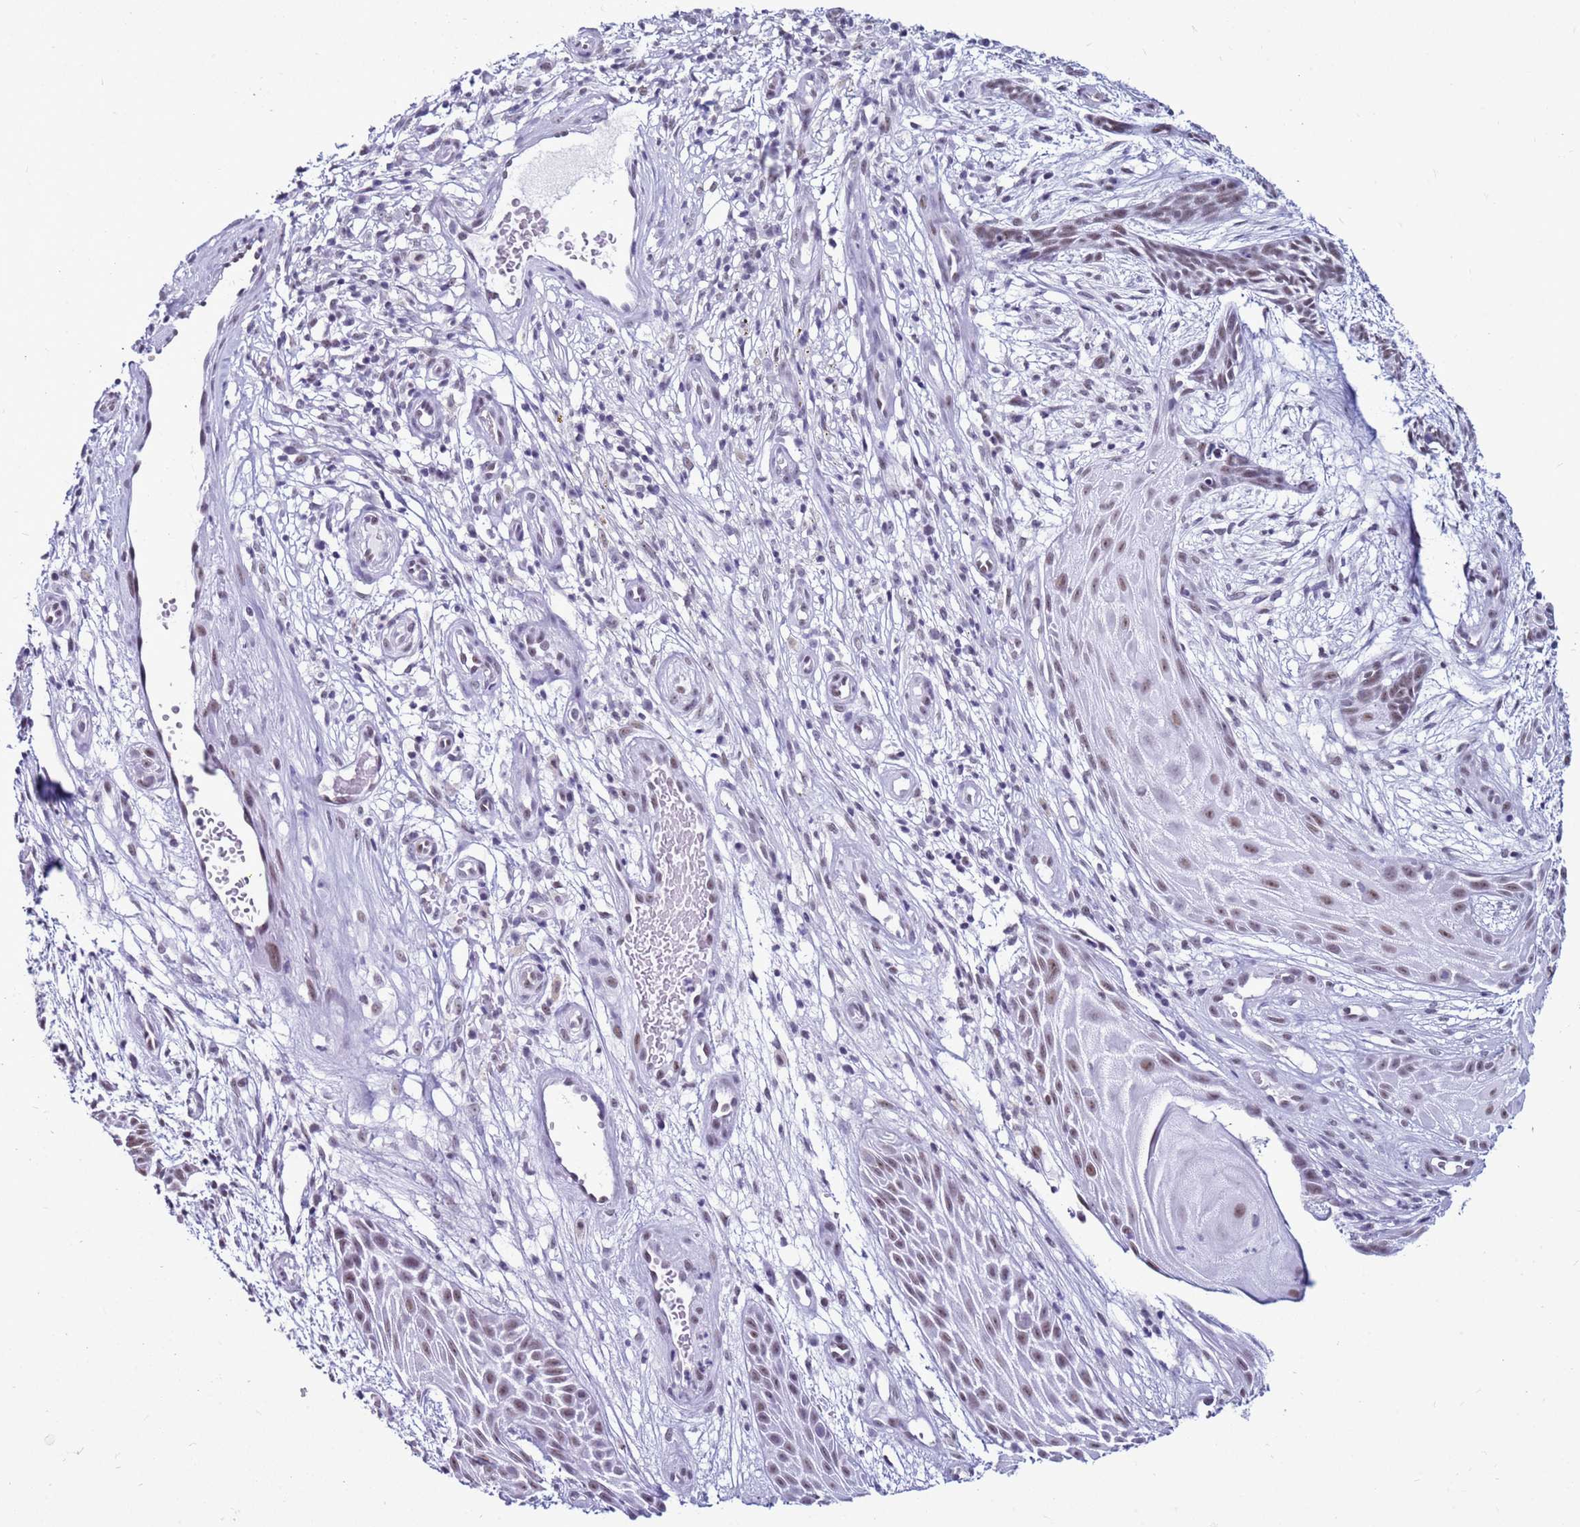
{"staining": {"intensity": "moderate", "quantity": ">75%", "location": "nuclear"}, "tissue": "skin cancer", "cell_type": "Tumor cells", "image_type": "cancer", "snomed": [{"axis": "morphology", "description": "Basal cell carcinoma"}, {"axis": "topography", "description": "Skin"}], "caption": "The photomicrograph reveals a brown stain indicating the presence of a protein in the nuclear of tumor cells in skin basal cell carcinoma. (DAB IHC with brightfield microscopy, high magnification).", "gene": "DHX15", "patient": {"sex": "male", "age": 89}}